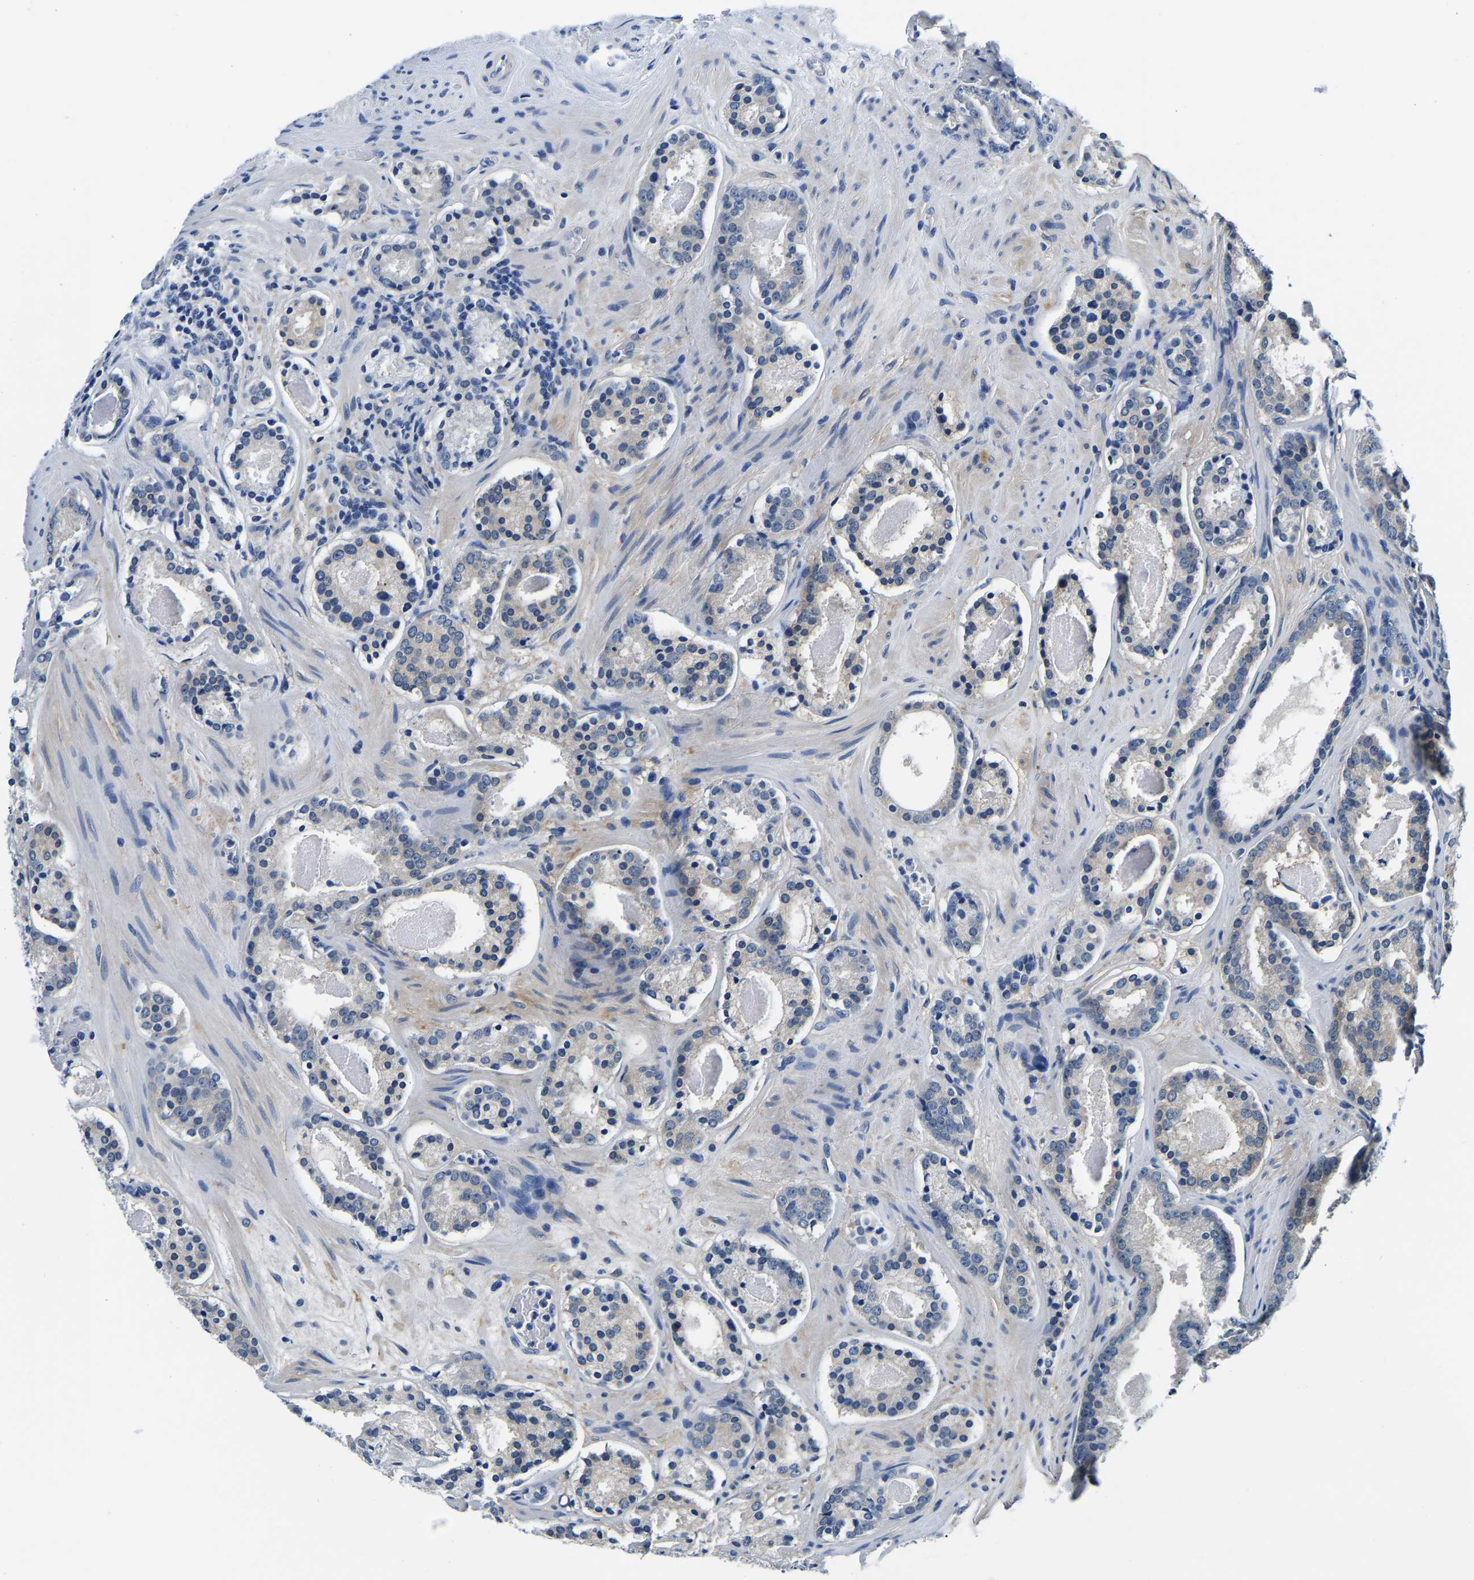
{"staining": {"intensity": "negative", "quantity": "none", "location": "none"}, "tissue": "prostate cancer", "cell_type": "Tumor cells", "image_type": "cancer", "snomed": [{"axis": "morphology", "description": "Adenocarcinoma, Low grade"}, {"axis": "topography", "description": "Prostate"}], "caption": "IHC photomicrograph of neoplastic tissue: human prostate cancer (adenocarcinoma (low-grade)) stained with DAB reveals no significant protein positivity in tumor cells. The staining was performed using DAB to visualize the protein expression in brown, while the nuclei were stained in blue with hematoxylin (Magnification: 20x).", "gene": "ACO1", "patient": {"sex": "male", "age": 69}}